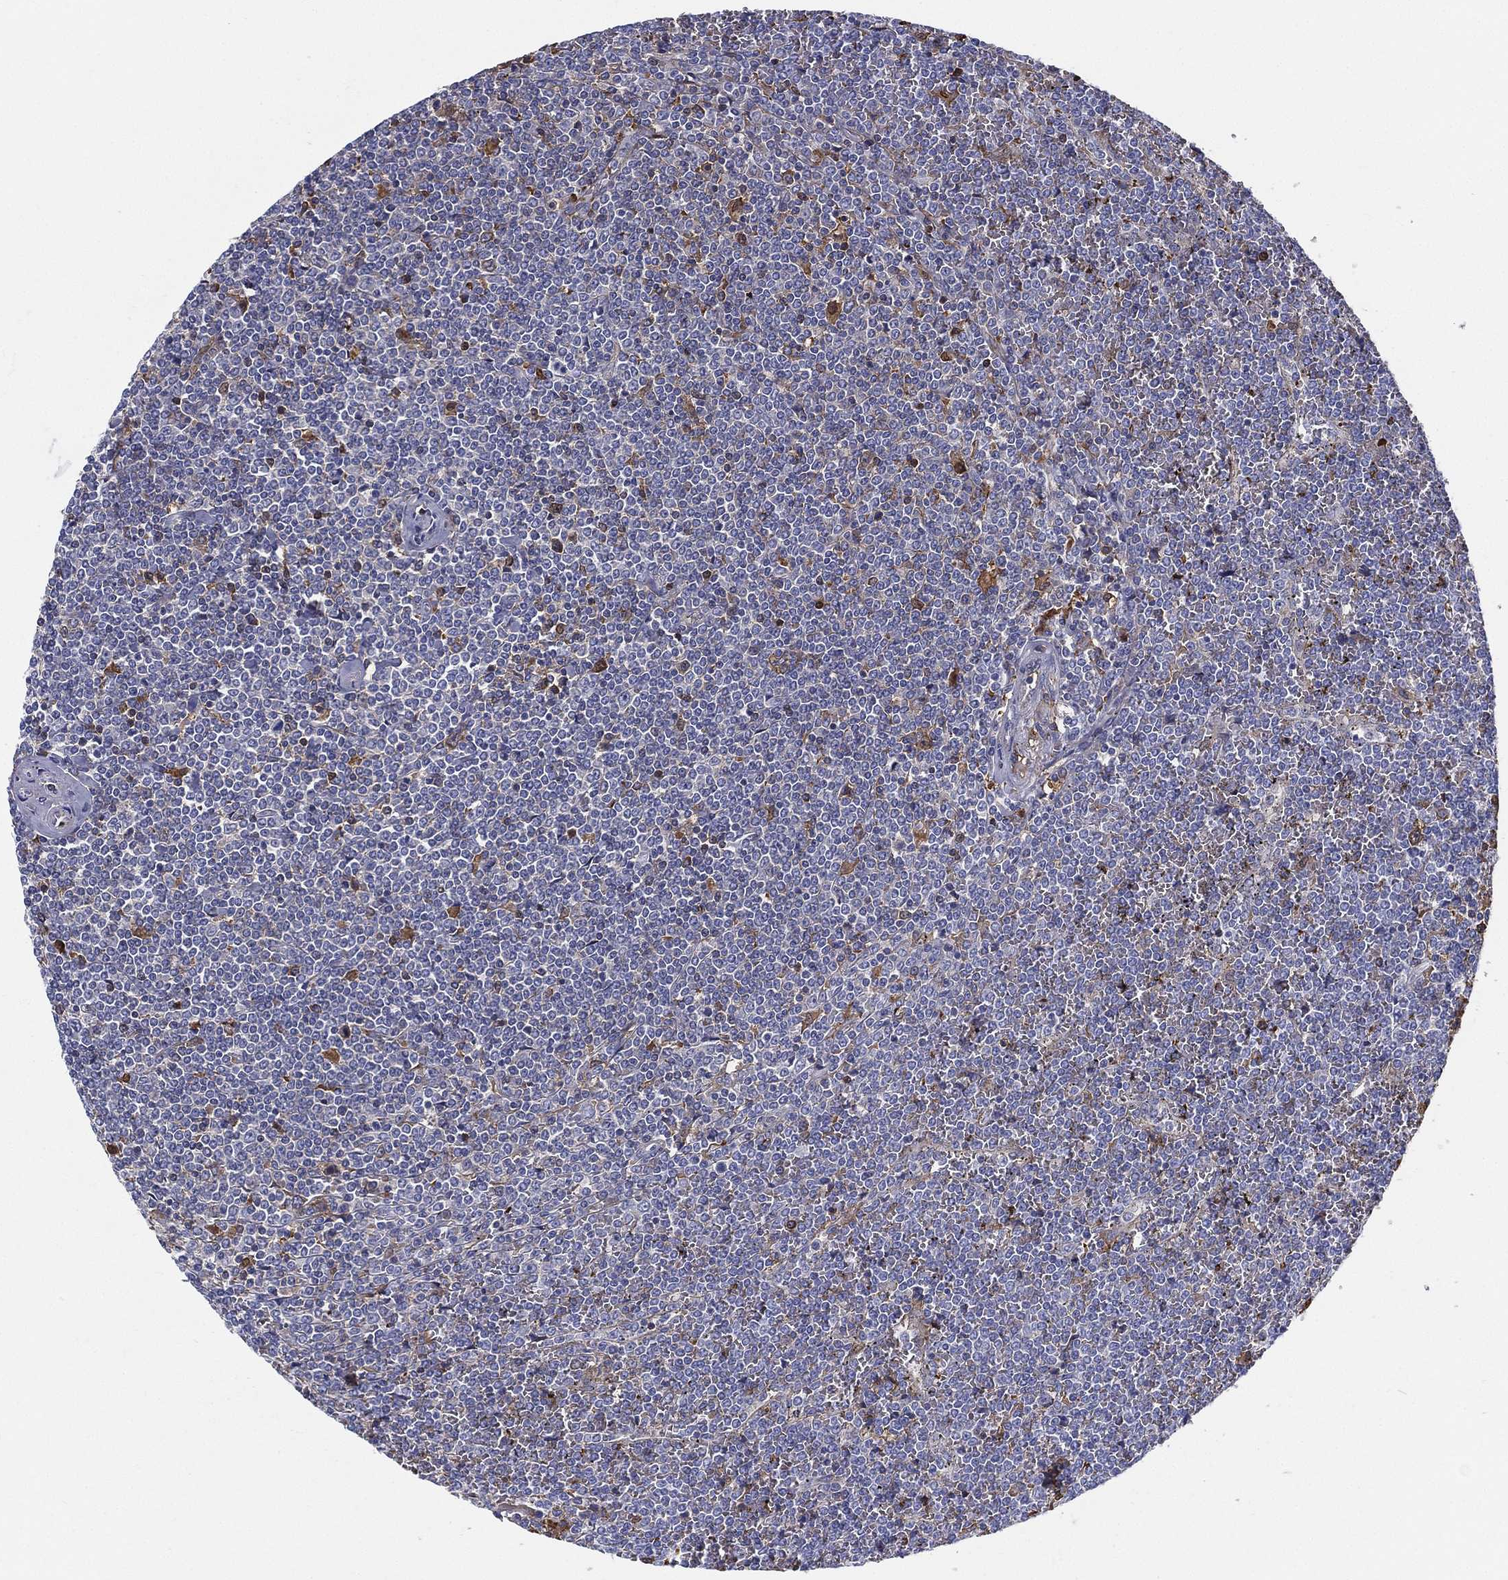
{"staining": {"intensity": "negative", "quantity": "none", "location": "none"}, "tissue": "lymphoma", "cell_type": "Tumor cells", "image_type": "cancer", "snomed": [{"axis": "morphology", "description": "Malignant lymphoma, non-Hodgkin's type, Low grade"}, {"axis": "topography", "description": "Spleen"}], "caption": "IHC image of neoplastic tissue: lymphoma stained with DAB demonstrates no significant protein expression in tumor cells.", "gene": "IFNB1", "patient": {"sex": "female", "age": 19}}